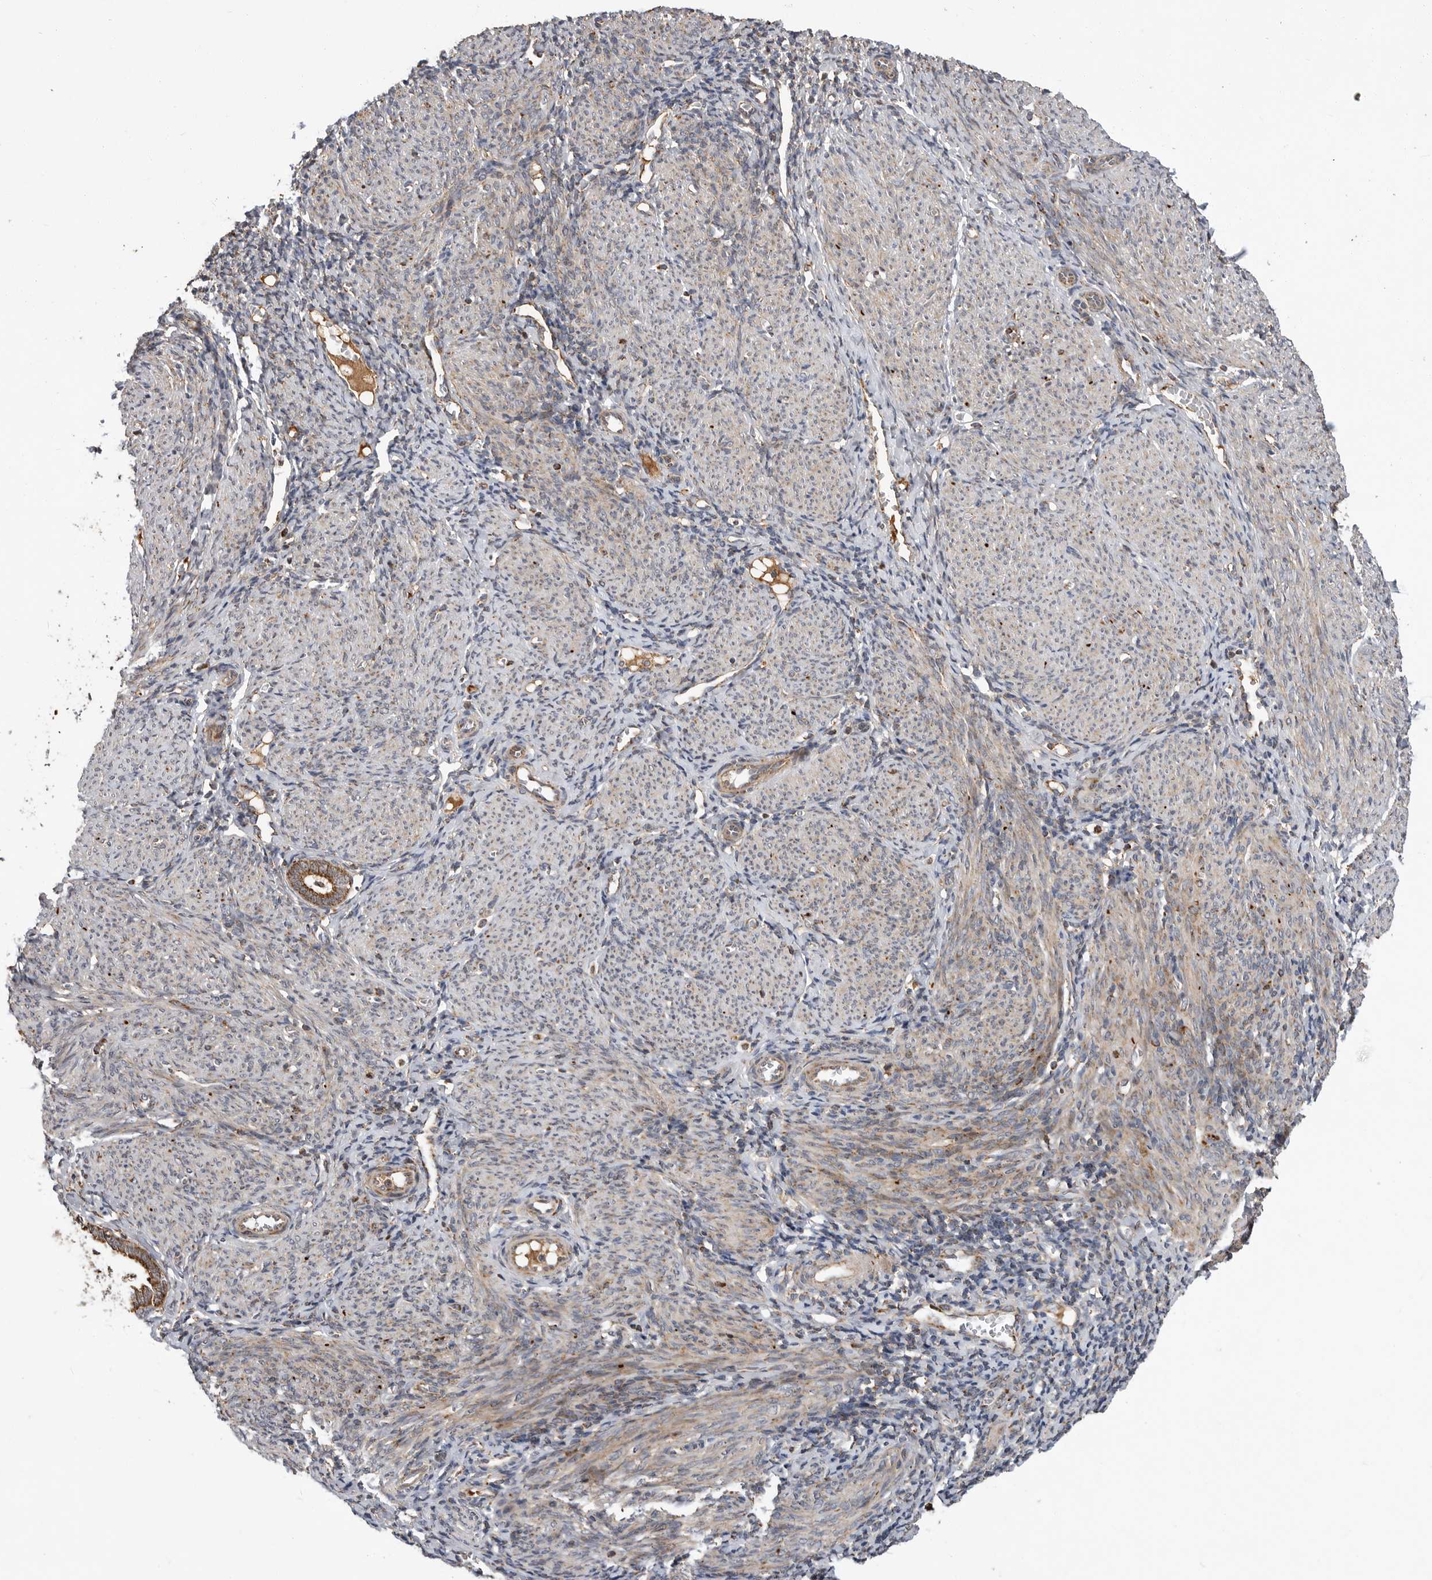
{"staining": {"intensity": "moderate", "quantity": "25%-75%", "location": "cytoplasmic/membranous"}, "tissue": "endometrium", "cell_type": "Cells in endometrial stroma", "image_type": "normal", "snomed": [{"axis": "morphology", "description": "Normal tissue, NOS"}, {"axis": "morphology", "description": "Adenocarcinoma, NOS"}, {"axis": "topography", "description": "Endometrium"}], "caption": "DAB immunohistochemical staining of unremarkable endometrium demonstrates moderate cytoplasmic/membranous protein positivity in about 25%-75% of cells in endometrial stroma.", "gene": "KYAT3", "patient": {"sex": "female", "age": 57}}